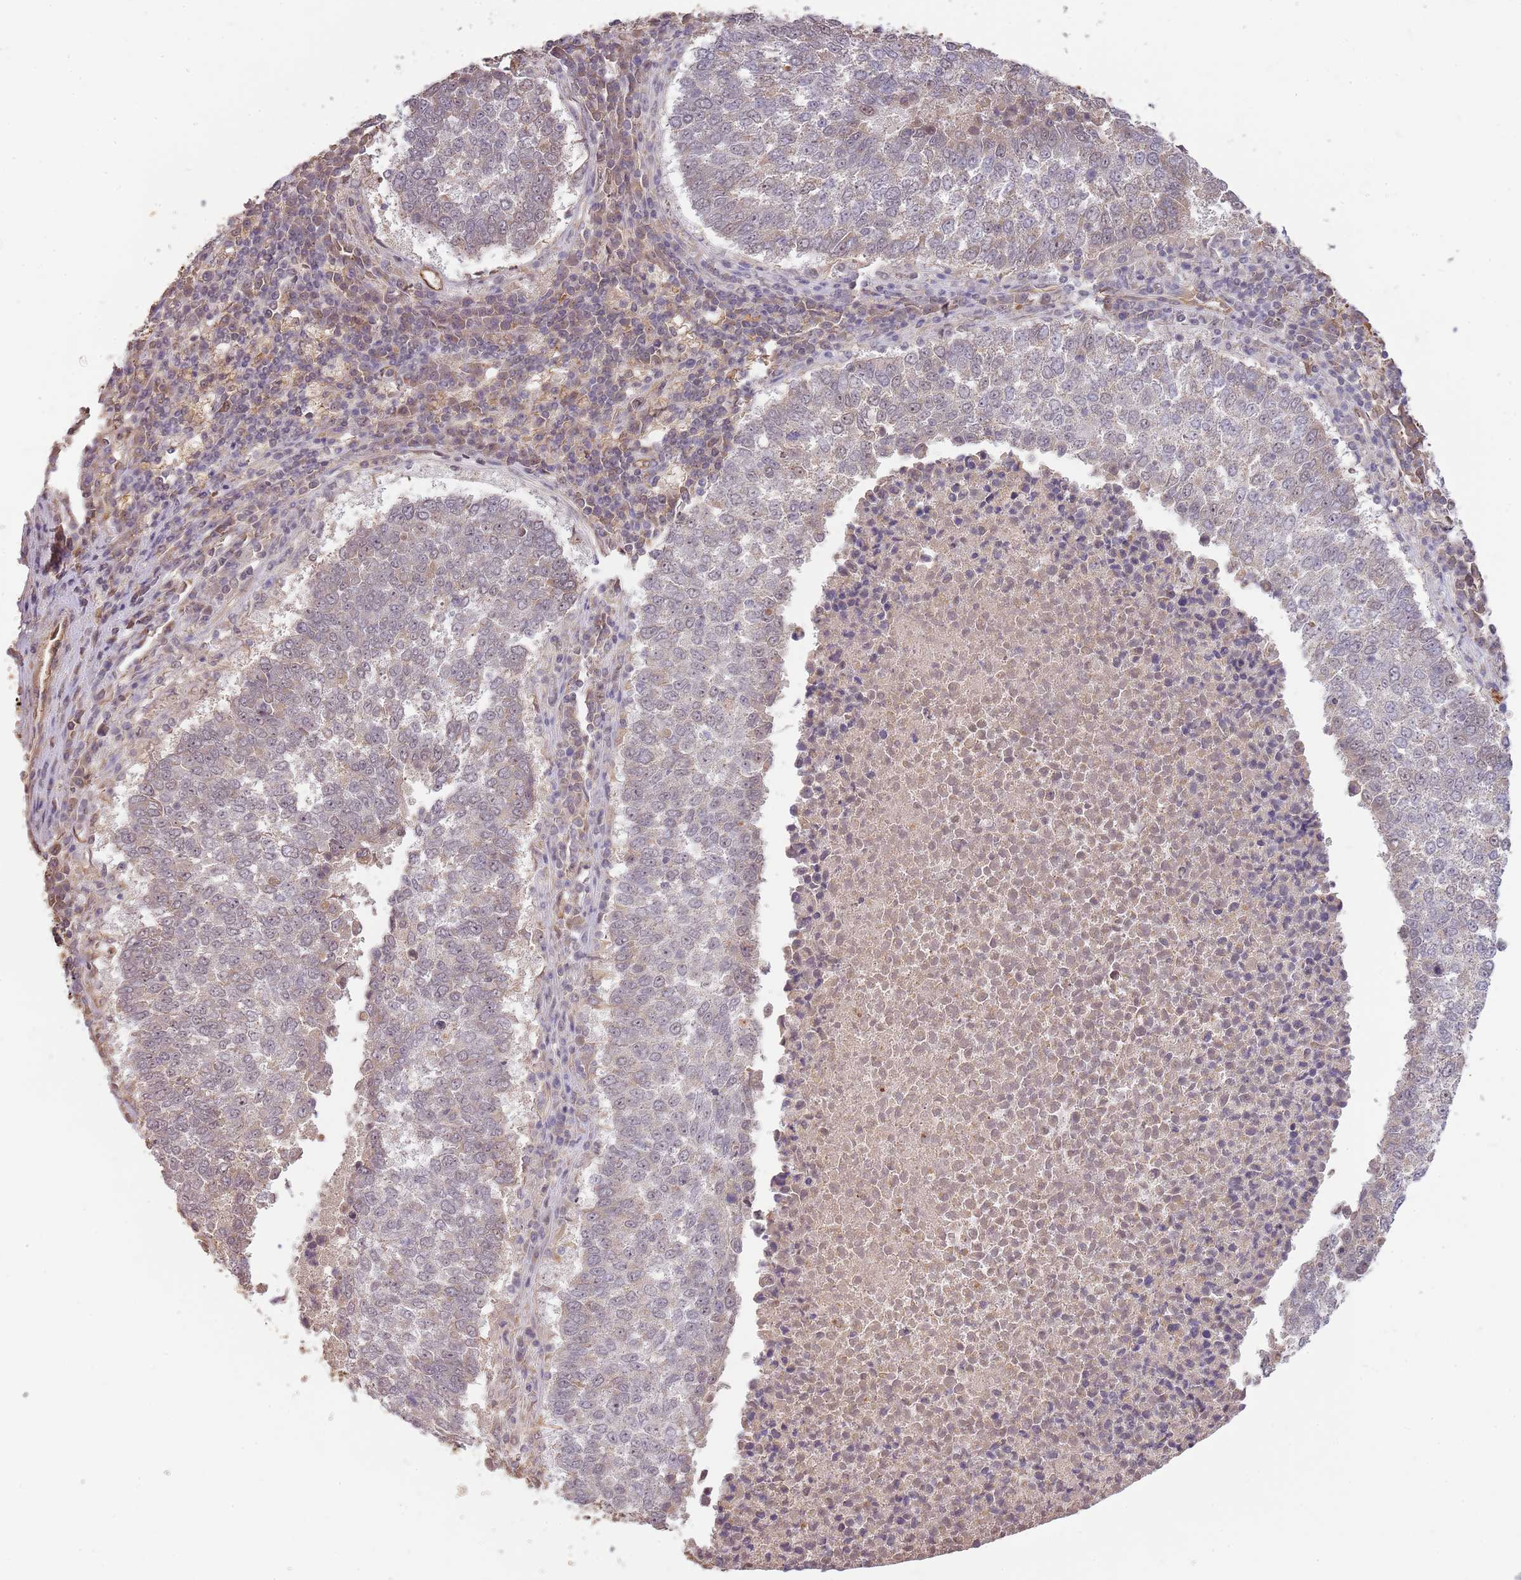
{"staining": {"intensity": "weak", "quantity": "25%-75%", "location": "cytoplasmic/membranous"}, "tissue": "lung cancer", "cell_type": "Tumor cells", "image_type": "cancer", "snomed": [{"axis": "morphology", "description": "Squamous cell carcinoma, NOS"}, {"axis": "topography", "description": "Lung"}], "caption": "Lung cancer stained with immunohistochemistry (IHC) exhibits weak cytoplasmic/membranous positivity in about 25%-75% of tumor cells.", "gene": "SURF2", "patient": {"sex": "male", "age": 73}}